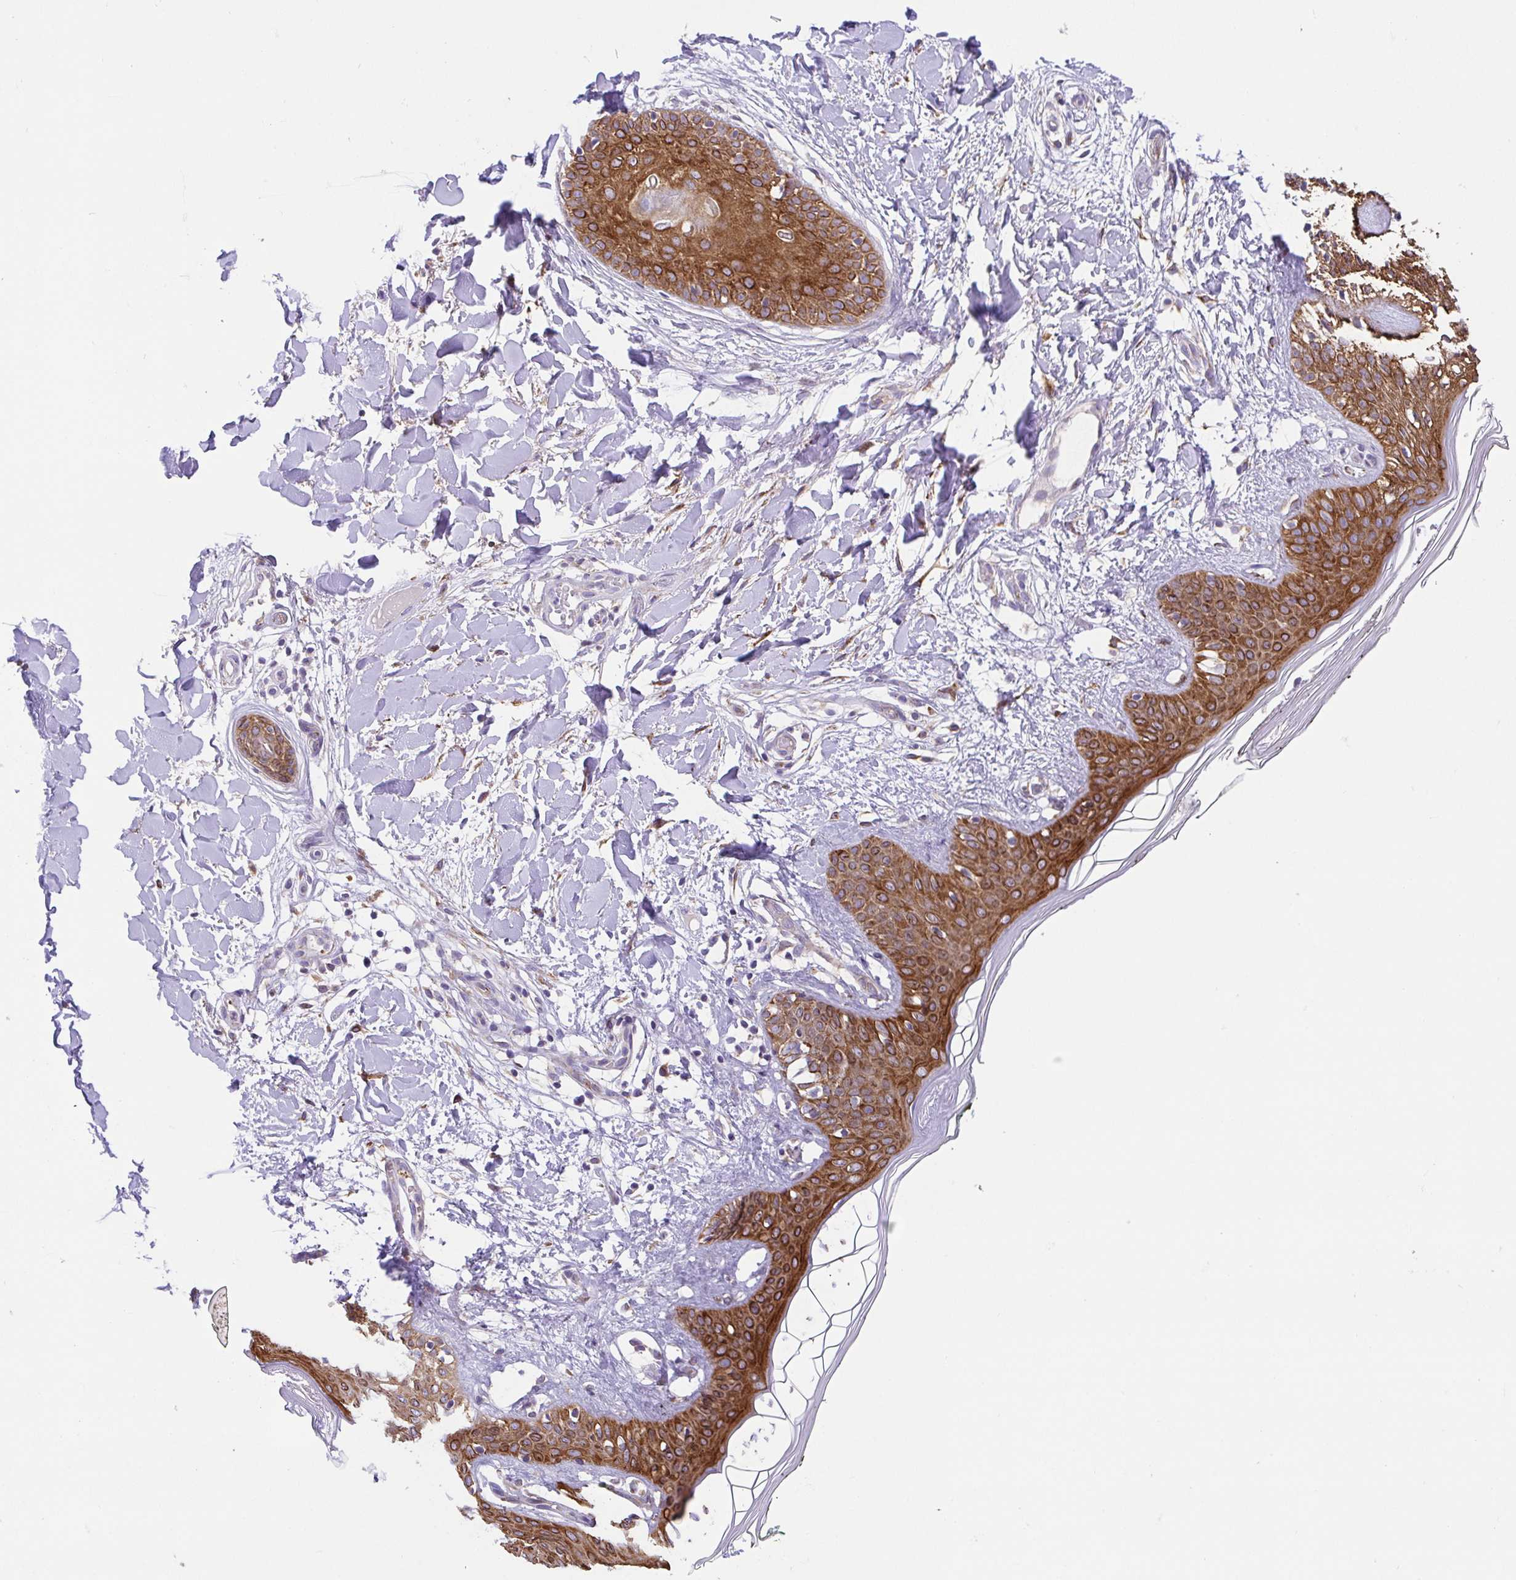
{"staining": {"intensity": "moderate", "quantity": ">75%", "location": "cytoplasmic/membranous"}, "tissue": "skin", "cell_type": "Fibroblasts", "image_type": "normal", "snomed": [{"axis": "morphology", "description": "Normal tissue, NOS"}, {"axis": "topography", "description": "Skin"}], "caption": "Skin stained with a protein marker shows moderate staining in fibroblasts.", "gene": "SLC13A1", "patient": {"sex": "female", "age": 34}}